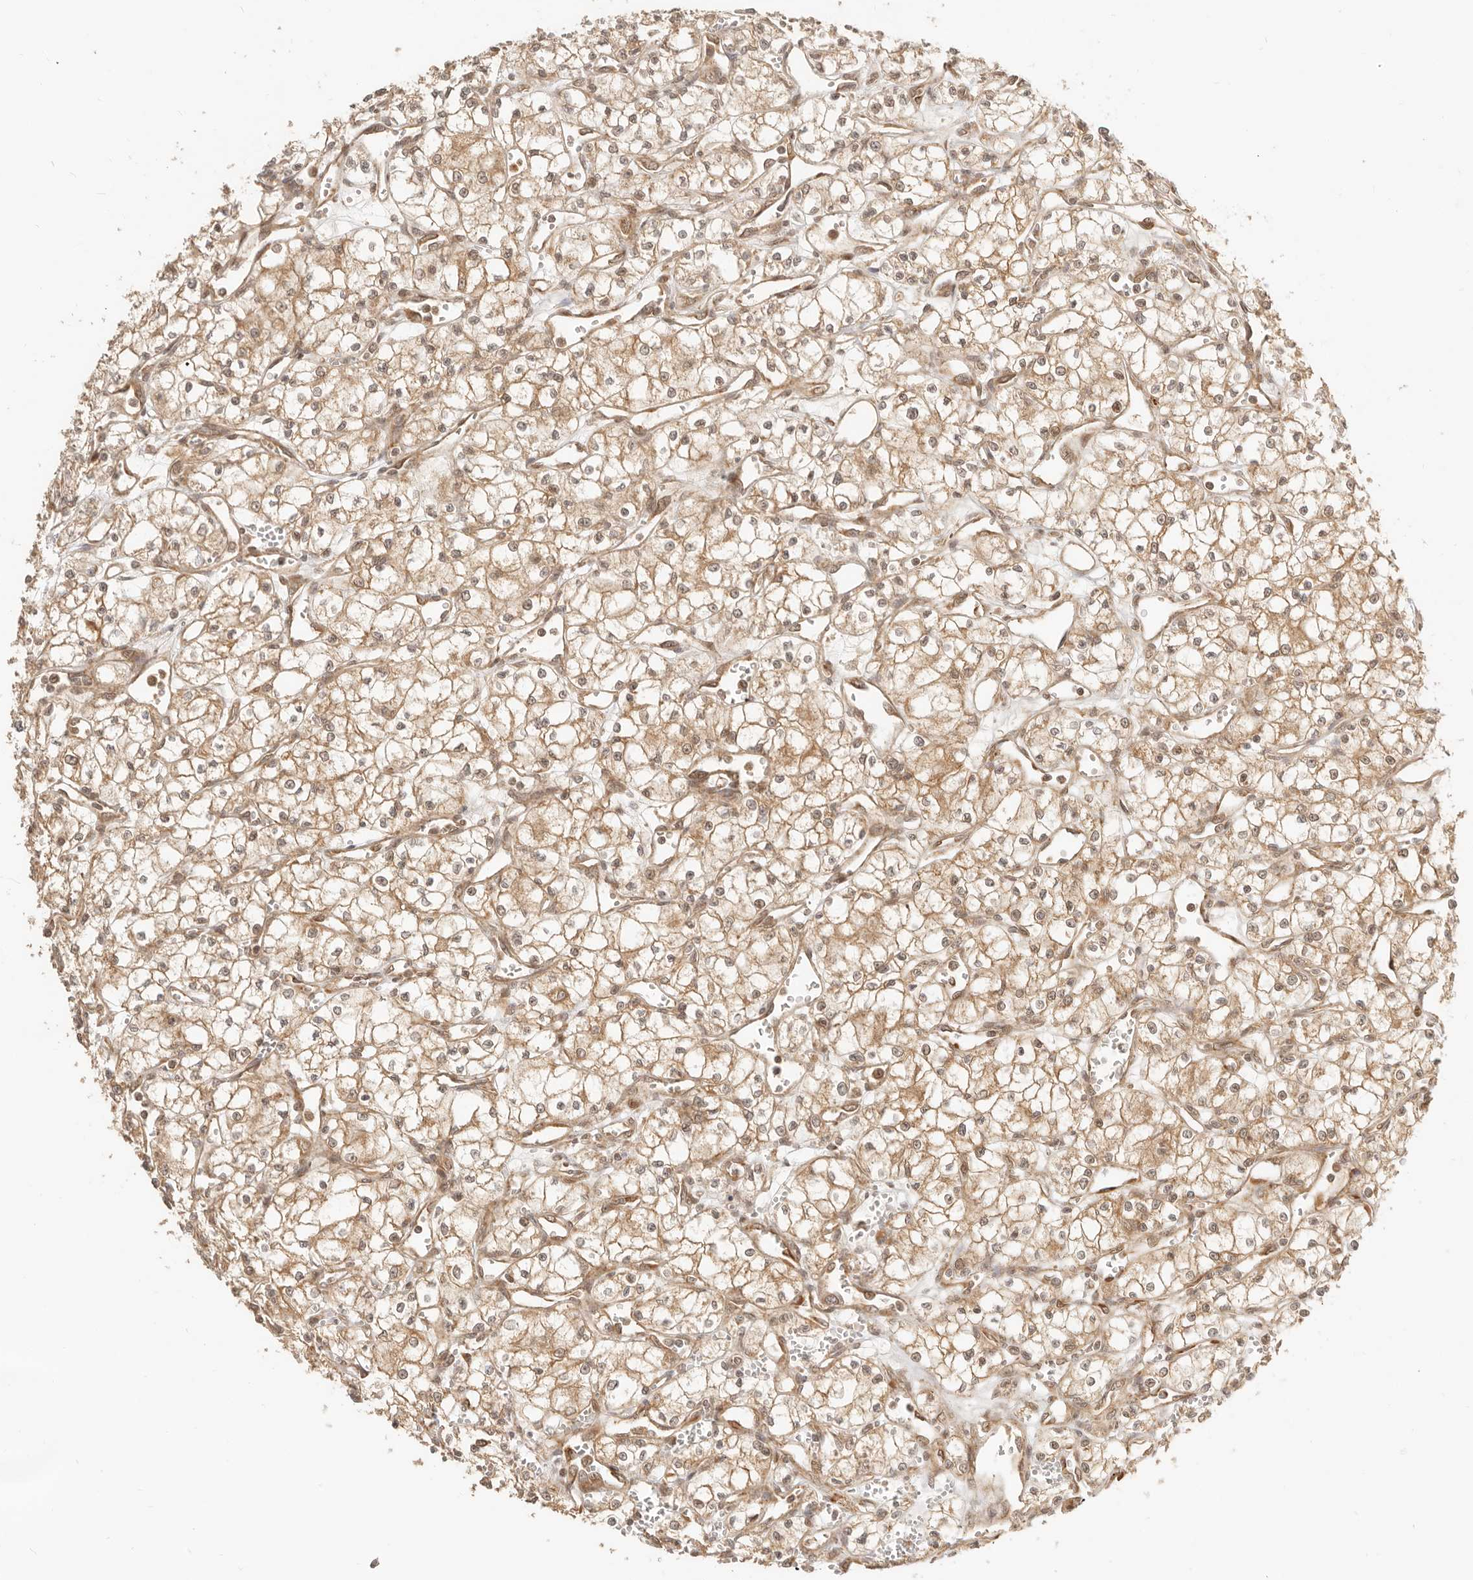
{"staining": {"intensity": "weak", "quantity": ">75%", "location": "cytoplasmic/membranous"}, "tissue": "renal cancer", "cell_type": "Tumor cells", "image_type": "cancer", "snomed": [{"axis": "morphology", "description": "Adenocarcinoma, NOS"}, {"axis": "topography", "description": "Kidney"}], "caption": "Human renal cancer stained for a protein (brown) exhibits weak cytoplasmic/membranous positive staining in about >75% of tumor cells.", "gene": "BAALC", "patient": {"sex": "male", "age": 59}}